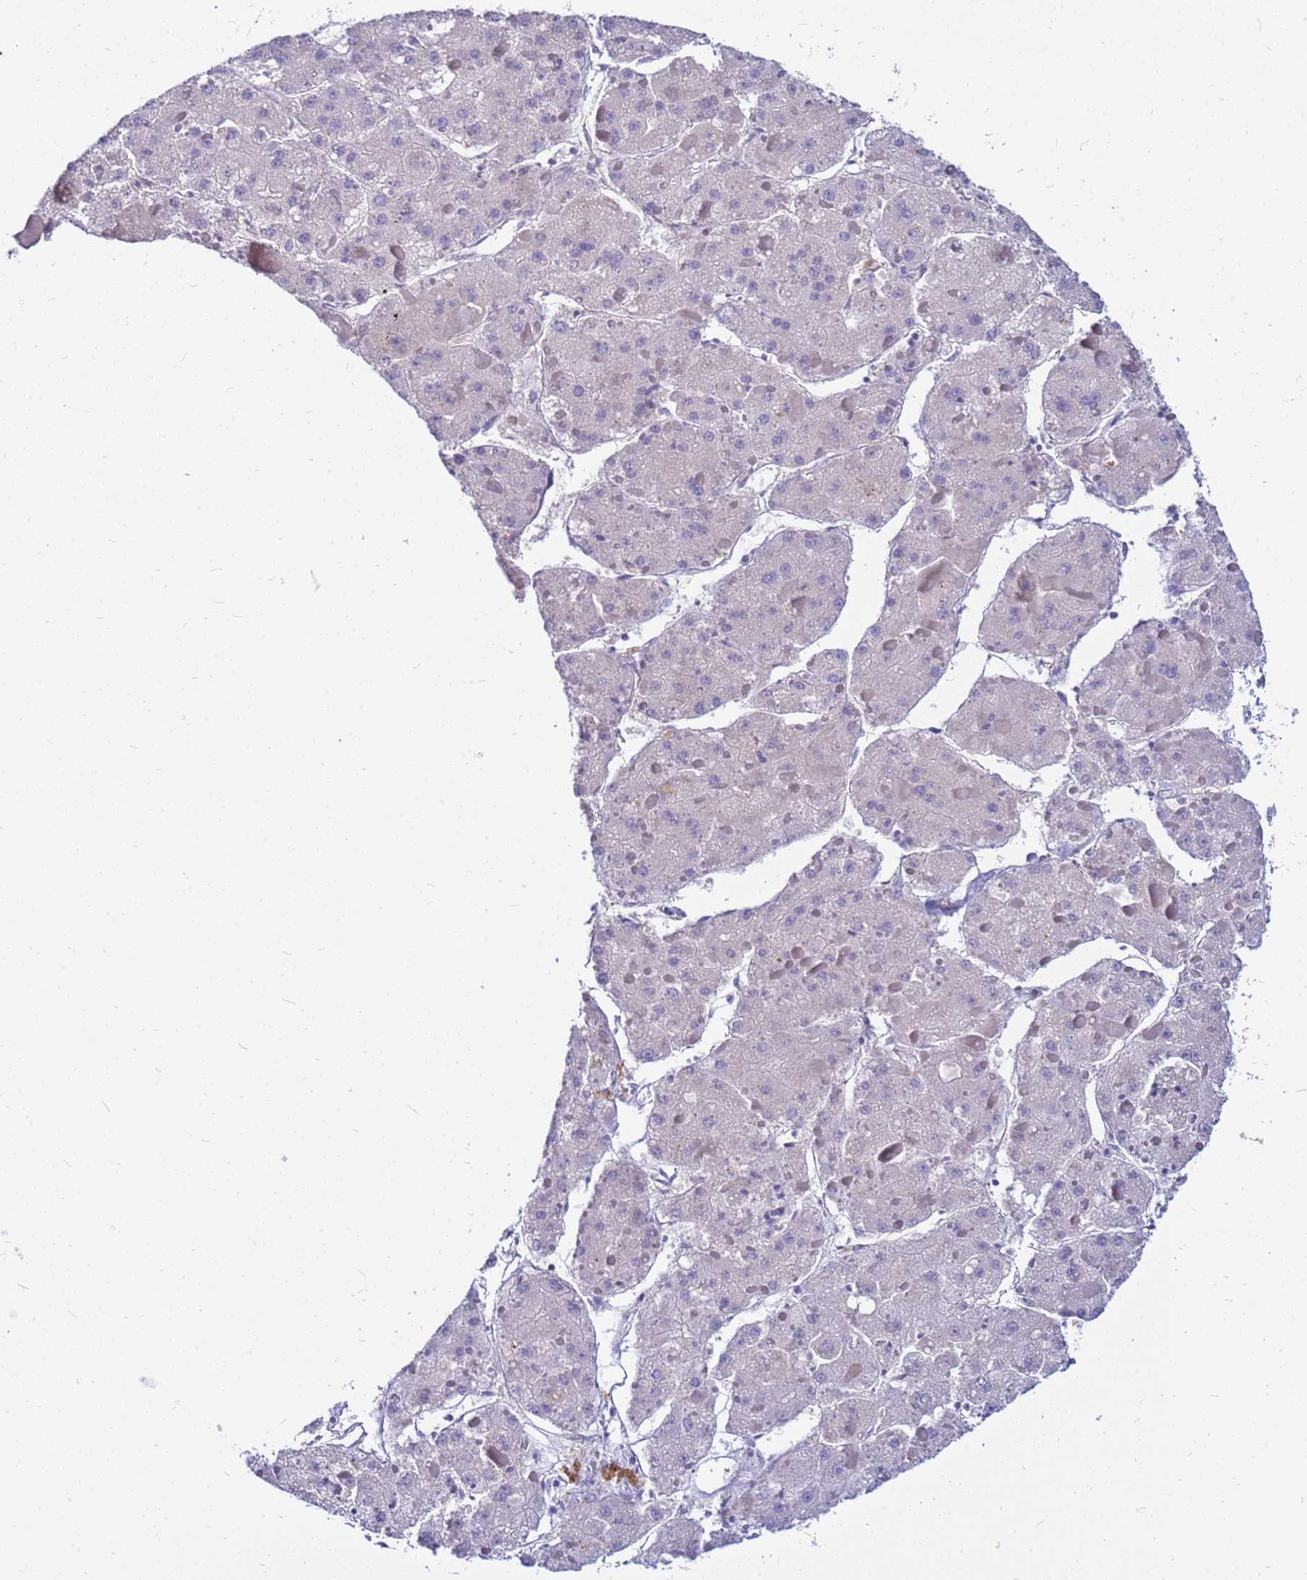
{"staining": {"intensity": "negative", "quantity": "none", "location": "none"}, "tissue": "liver cancer", "cell_type": "Tumor cells", "image_type": "cancer", "snomed": [{"axis": "morphology", "description": "Carcinoma, Hepatocellular, NOS"}, {"axis": "topography", "description": "Liver"}], "caption": "Immunohistochemistry (IHC) image of liver cancer (hepatocellular carcinoma) stained for a protein (brown), which displays no positivity in tumor cells.", "gene": "DPRX", "patient": {"sex": "female", "age": 73}}